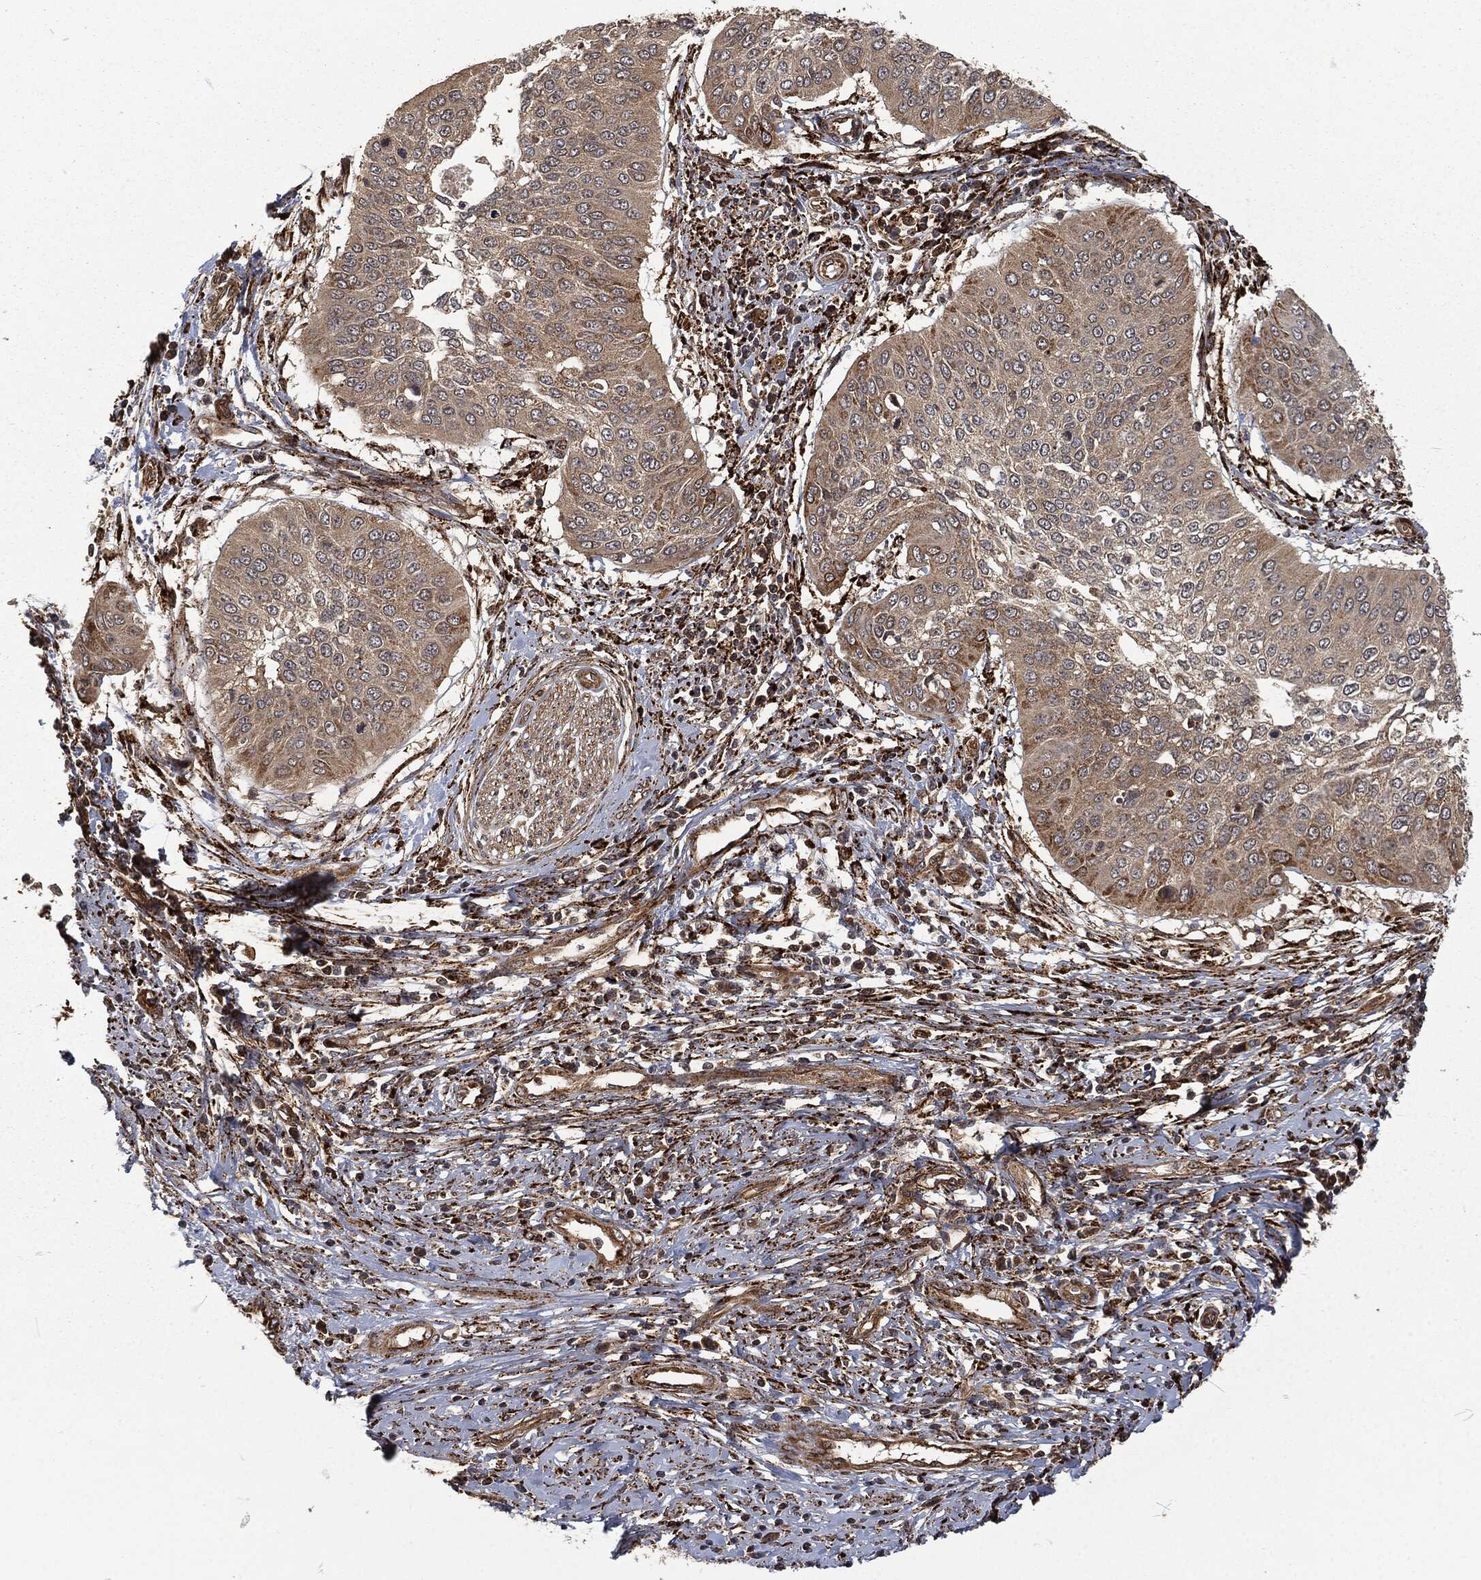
{"staining": {"intensity": "strong", "quantity": "25%-75%", "location": "cytoplasmic/membranous"}, "tissue": "cervical cancer", "cell_type": "Tumor cells", "image_type": "cancer", "snomed": [{"axis": "morphology", "description": "Normal tissue, NOS"}, {"axis": "morphology", "description": "Squamous cell carcinoma, NOS"}, {"axis": "topography", "description": "Cervix"}], "caption": "High-power microscopy captured an immunohistochemistry (IHC) histopathology image of squamous cell carcinoma (cervical), revealing strong cytoplasmic/membranous staining in about 25%-75% of tumor cells.", "gene": "RFTN1", "patient": {"sex": "female", "age": 39}}